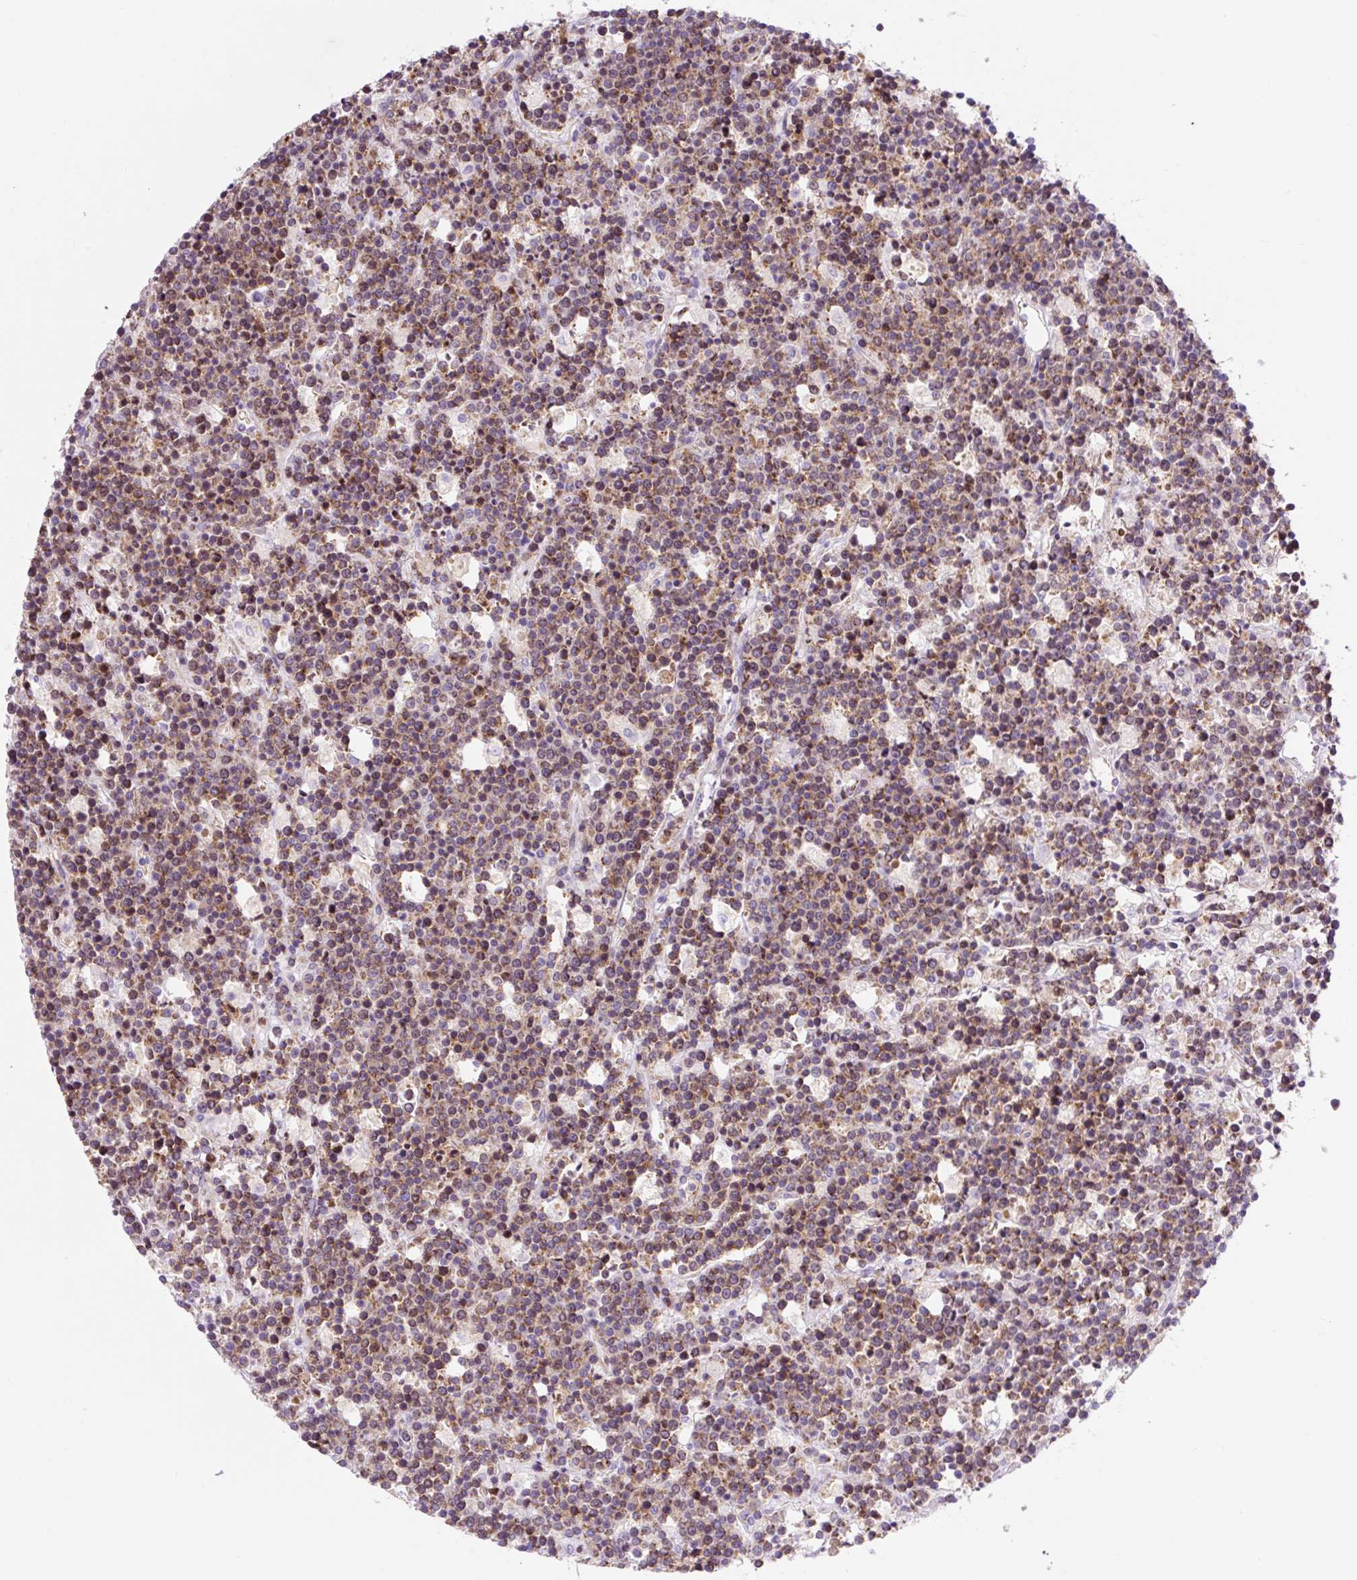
{"staining": {"intensity": "moderate", "quantity": "25%-75%", "location": "cytoplasmic/membranous"}, "tissue": "lymphoma", "cell_type": "Tumor cells", "image_type": "cancer", "snomed": [{"axis": "morphology", "description": "Malignant lymphoma, non-Hodgkin's type, High grade"}, {"axis": "topography", "description": "Ovary"}], "caption": "Malignant lymphoma, non-Hodgkin's type (high-grade) stained with DAB (3,3'-diaminobenzidine) immunohistochemistry demonstrates medium levels of moderate cytoplasmic/membranous positivity in approximately 25%-75% of tumor cells. The staining was performed using DAB, with brown indicating positive protein expression. Nuclei are stained blue with hematoxylin.", "gene": "HIP1R", "patient": {"sex": "female", "age": 56}}